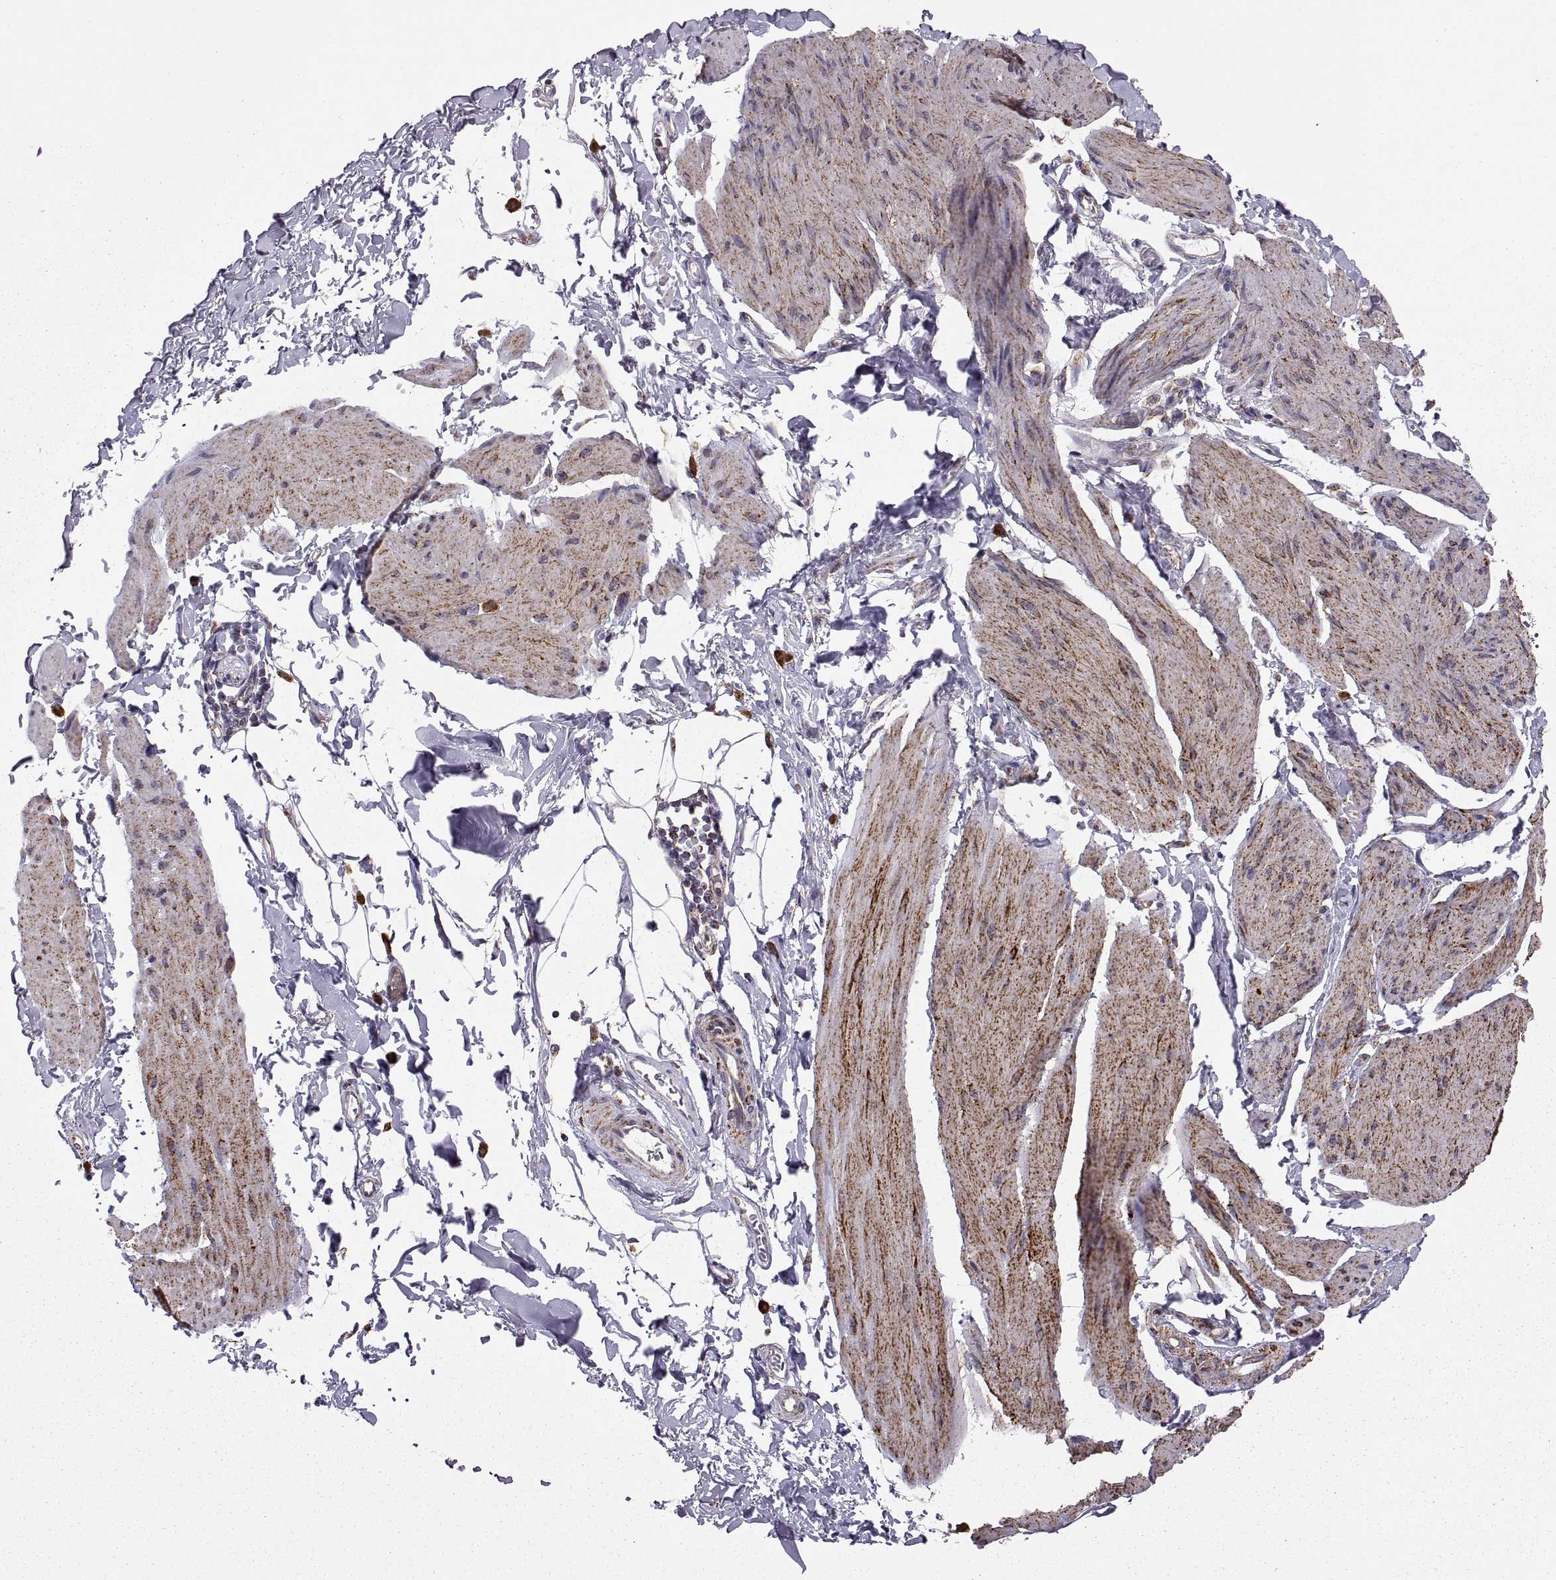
{"staining": {"intensity": "strong", "quantity": "25%-75%", "location": "cytoplasmic/membranous"}, "tissue": "smooth muscle", "cell_type": "Smooth muscle cells", "image_type": "normal", "snomed": [{"axis": "morphology", "description": "Normal tissue, NOS"}, {"axis": "topography", "description": "Adipose tissue"}, {"axis": "topography", "description": "Smooth muscle"}, {"axis": "topography", "description": "Peripheral nerve tissue"}], "caption": "Approximately 25%-75% of smooth muscle cells in normal human smooth muscle display strong cytoplasmic/membranous protein expression as visualized by brown immunohistochemical staining.", "gene": "ARSD", "patient": {"sex": "male", "age": 83}}